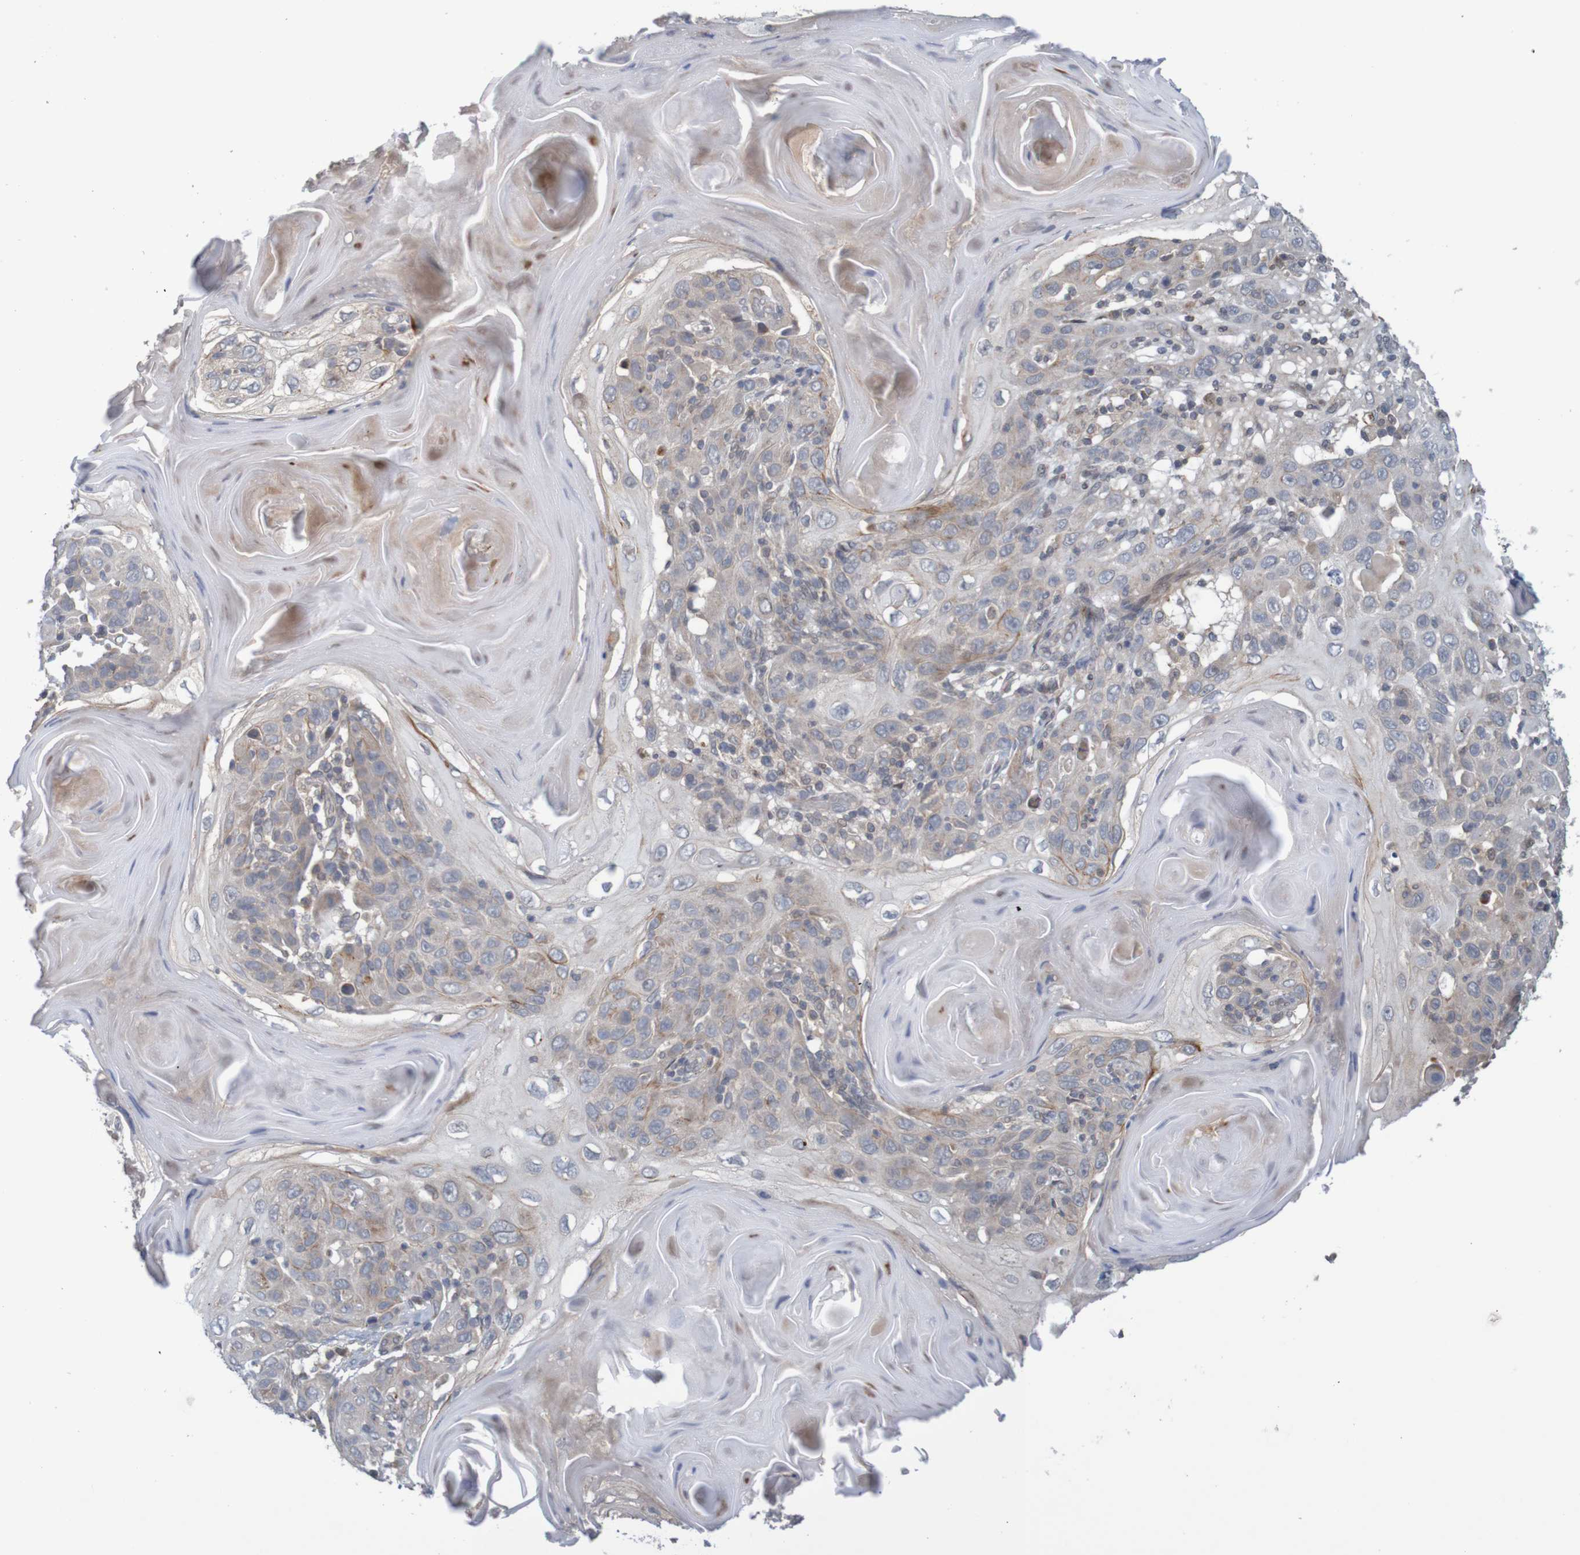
{"staining": {"intensity": "weak", "quantity": "<25%", "location": "cytoplasmic/membranous"}, "tissue": "skin cancer", "cell_type": "Tumor cells", "image_type": "cancer", "snomed": [{"axis": "morphology", "description": "Squamous cell carcinoma, NOS"}, {"axis": "topography", "description": "Skin"}], "caption": "Tumor cells show no significant staining in squamous cell carcinoma (skin).", "gene": "ANKK1", "patient": {"sex": "female", "age": 88}}